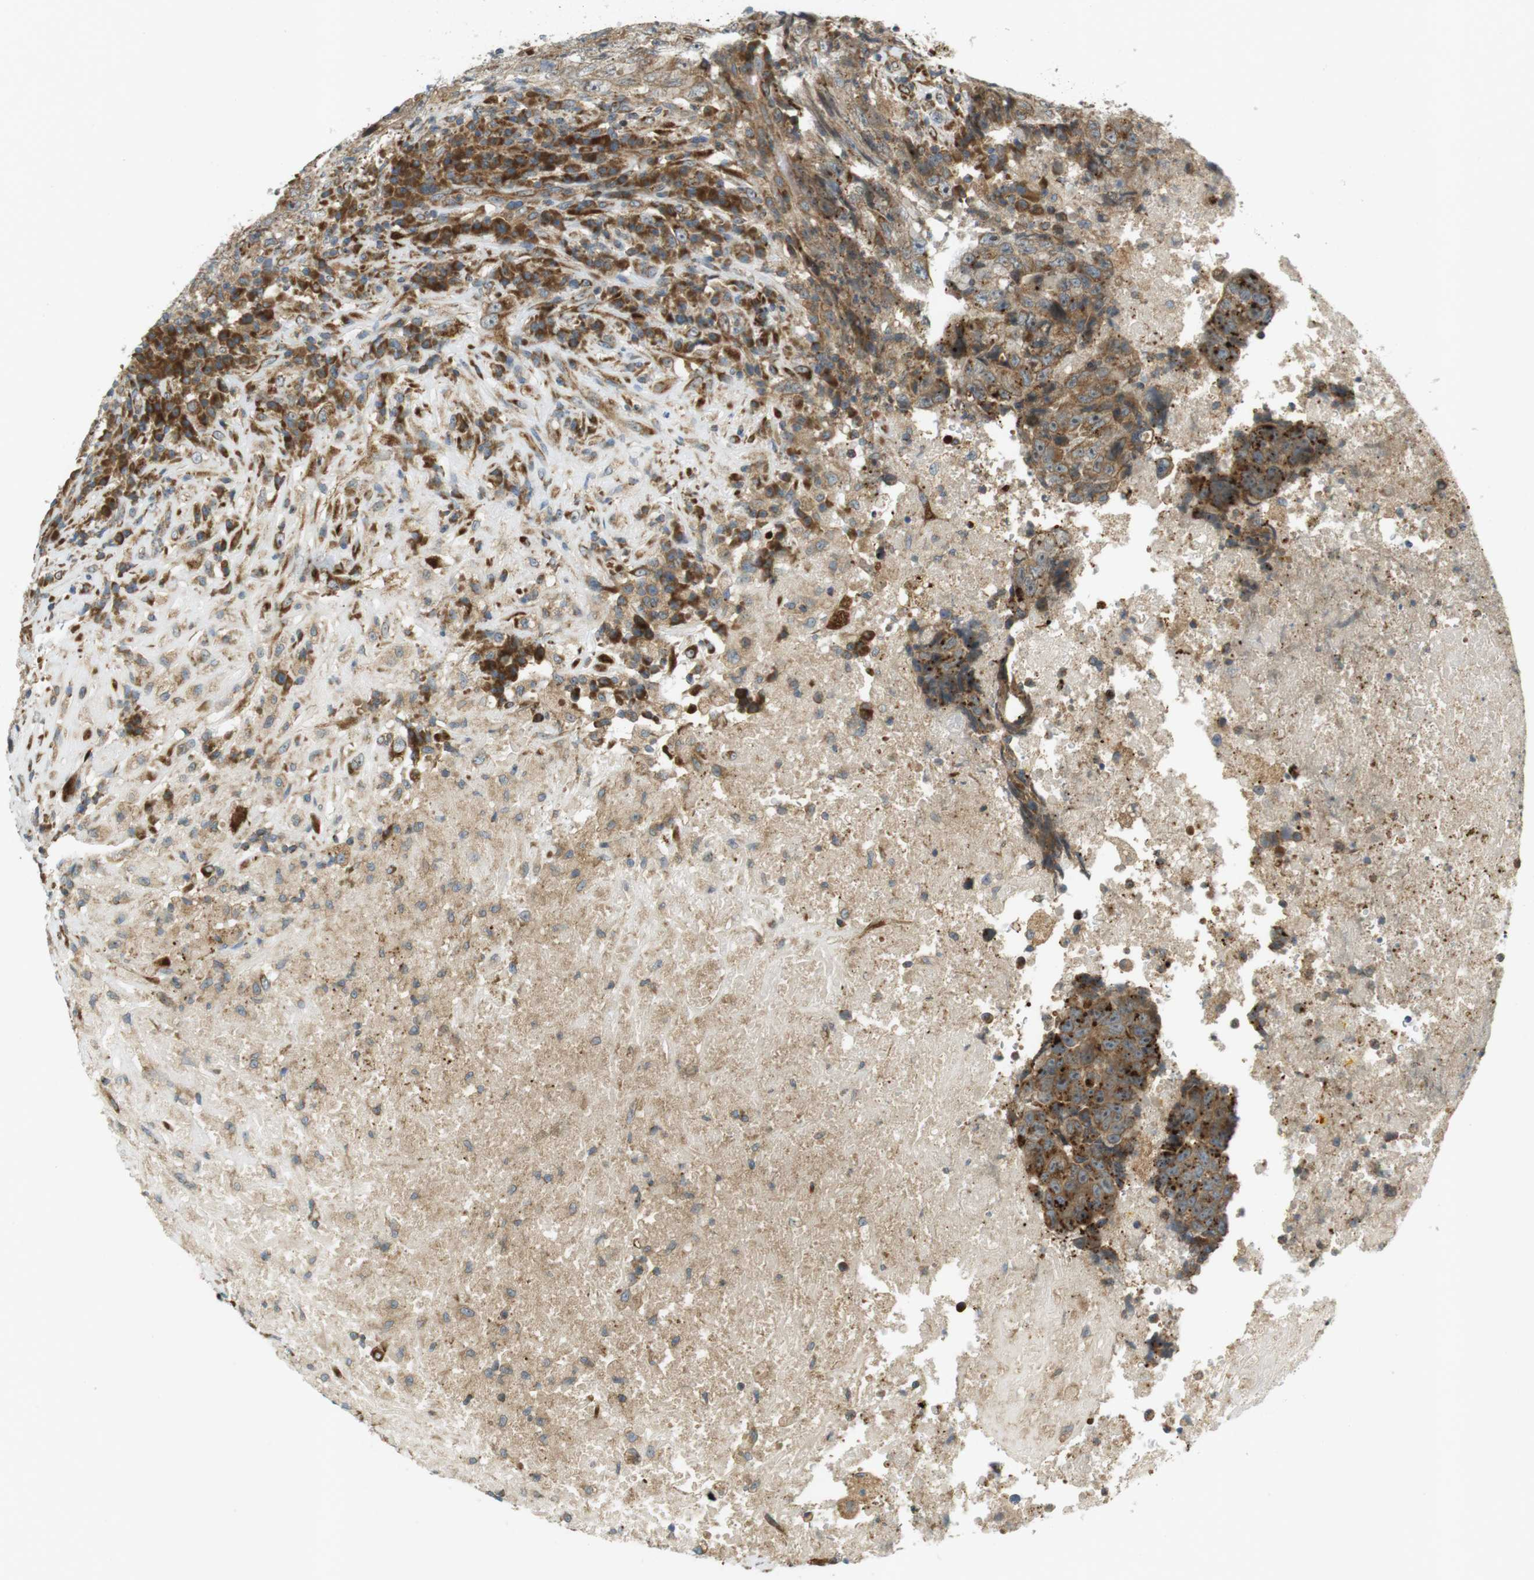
{"staining": {"intensity": "moderate", "quantity": ">75%", "location": "cytoplasmic/membranous"}, "tissue": "testis cancer", "cell_type": "Tumor cells", "image_type": "cancer", "snomed": [{"axis": "morphology", "description": "Necrosis, NOS"}, {"axis": "morphology", "description": "Carcinoma, Embryonal, NOS"}, {"axis": "topography", "description": "Testis"}], "caption": "A photomicrograph showing moderate cytoplasmic/membranous expression in approximately >75% of tumor cells in testis embryonal carcinoma, as visualized by brown immunohistochemical staining.", "gene": "SLC41A1", "patient": {"sex": "male", "age": 19}}